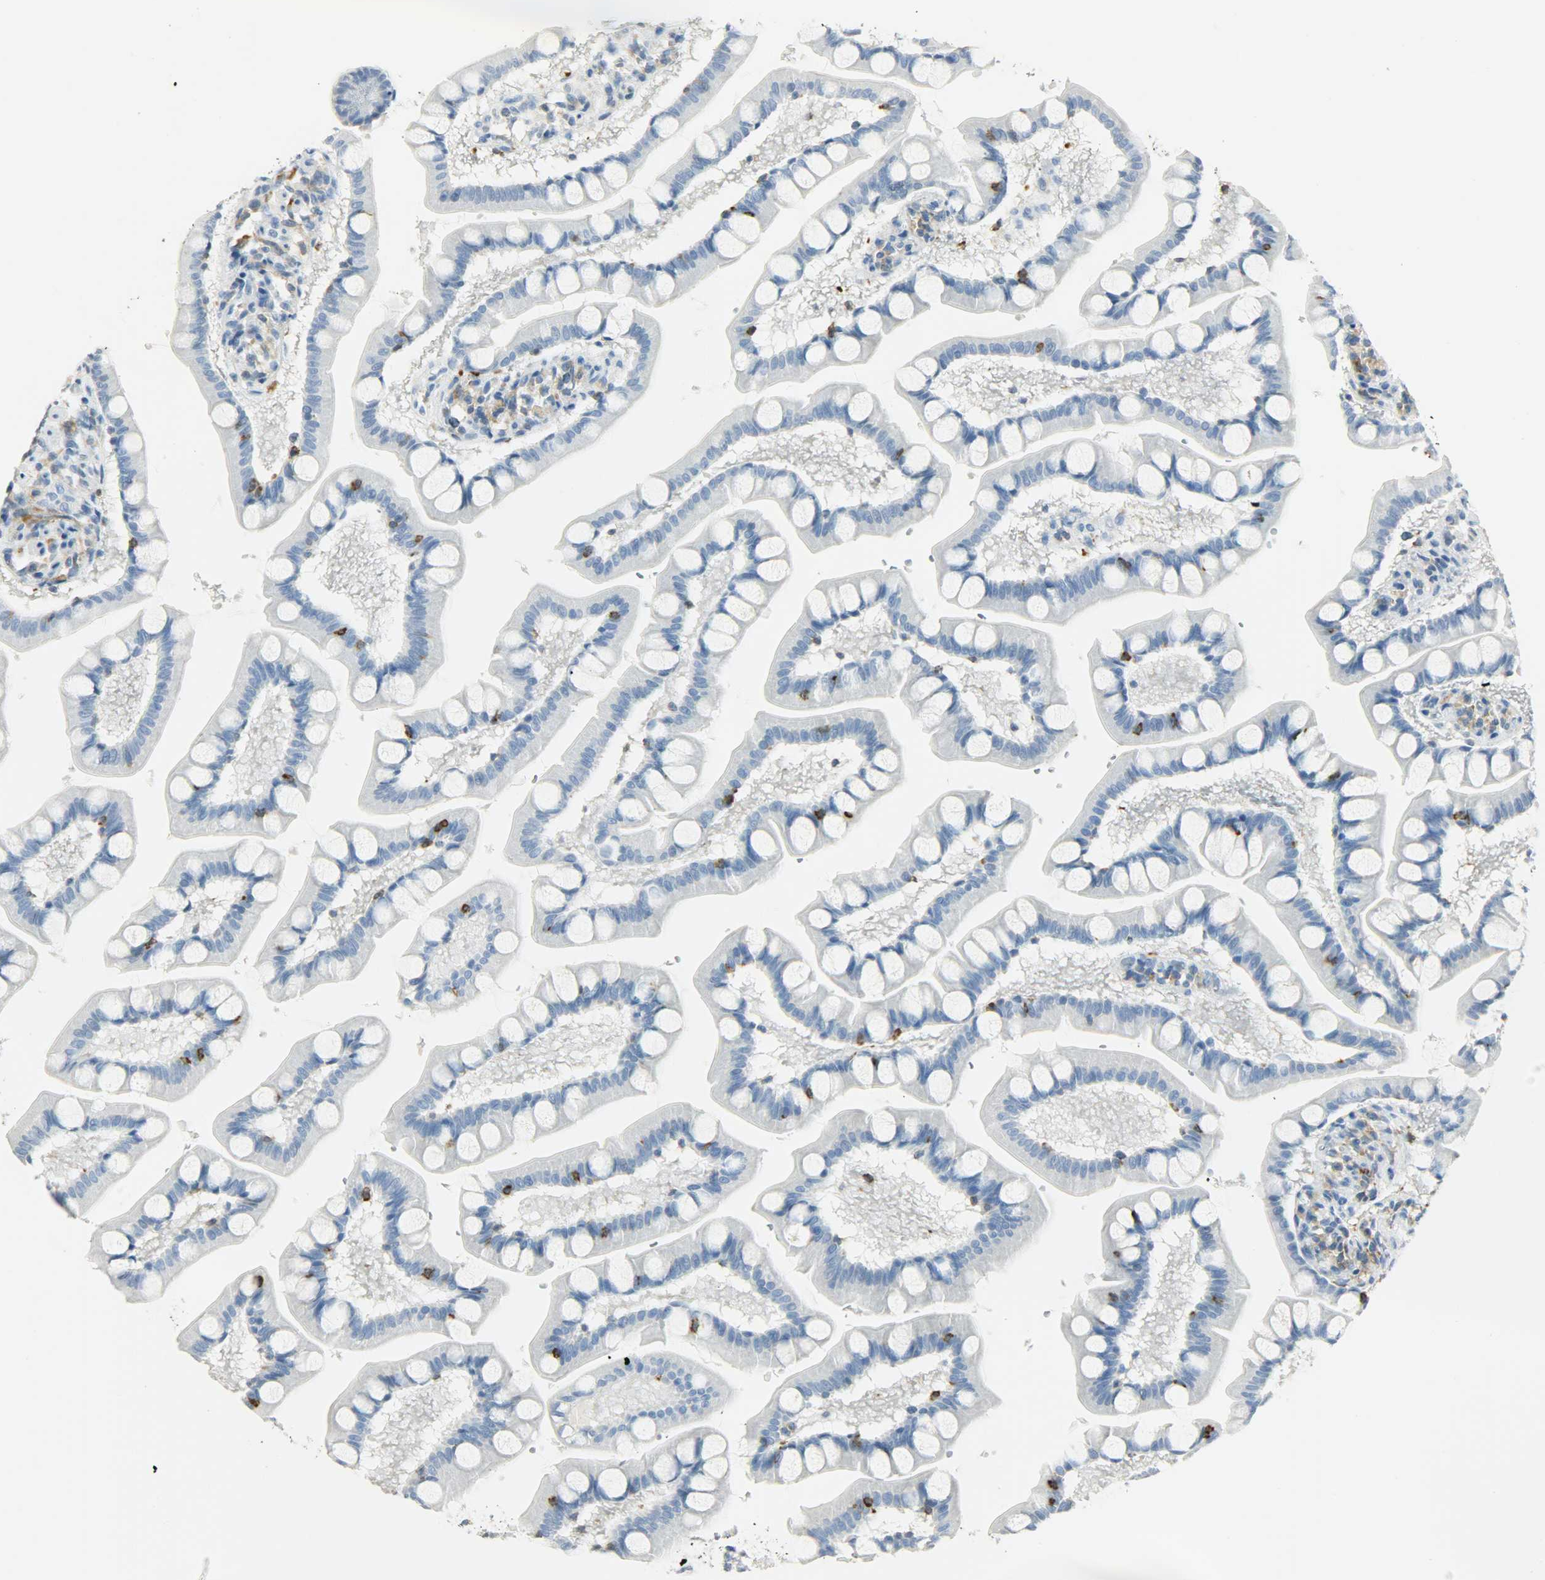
{"staining": {"intensity": "negative", "quantity": "none", "location": "none"}, "tissue": "small intestine", "cell_type": "Glandular cells", "image_type": "normal", "snomed": [{"axis": "morphology", "description": "Normal tissue, NOS"}, {"axis": "topography", "description": "Small intestine"}], "caption": "Protein analysis of unremarkable small intestine shows no significant staining in glandular cells. Brightfield microscopy of immunohistochemistry (IHC) stained with DAB (brown) and hematoxylin (blue), captured at high magnification.", "gene": "PTPN6", "patient": {"sex": "male", "age": 41}}